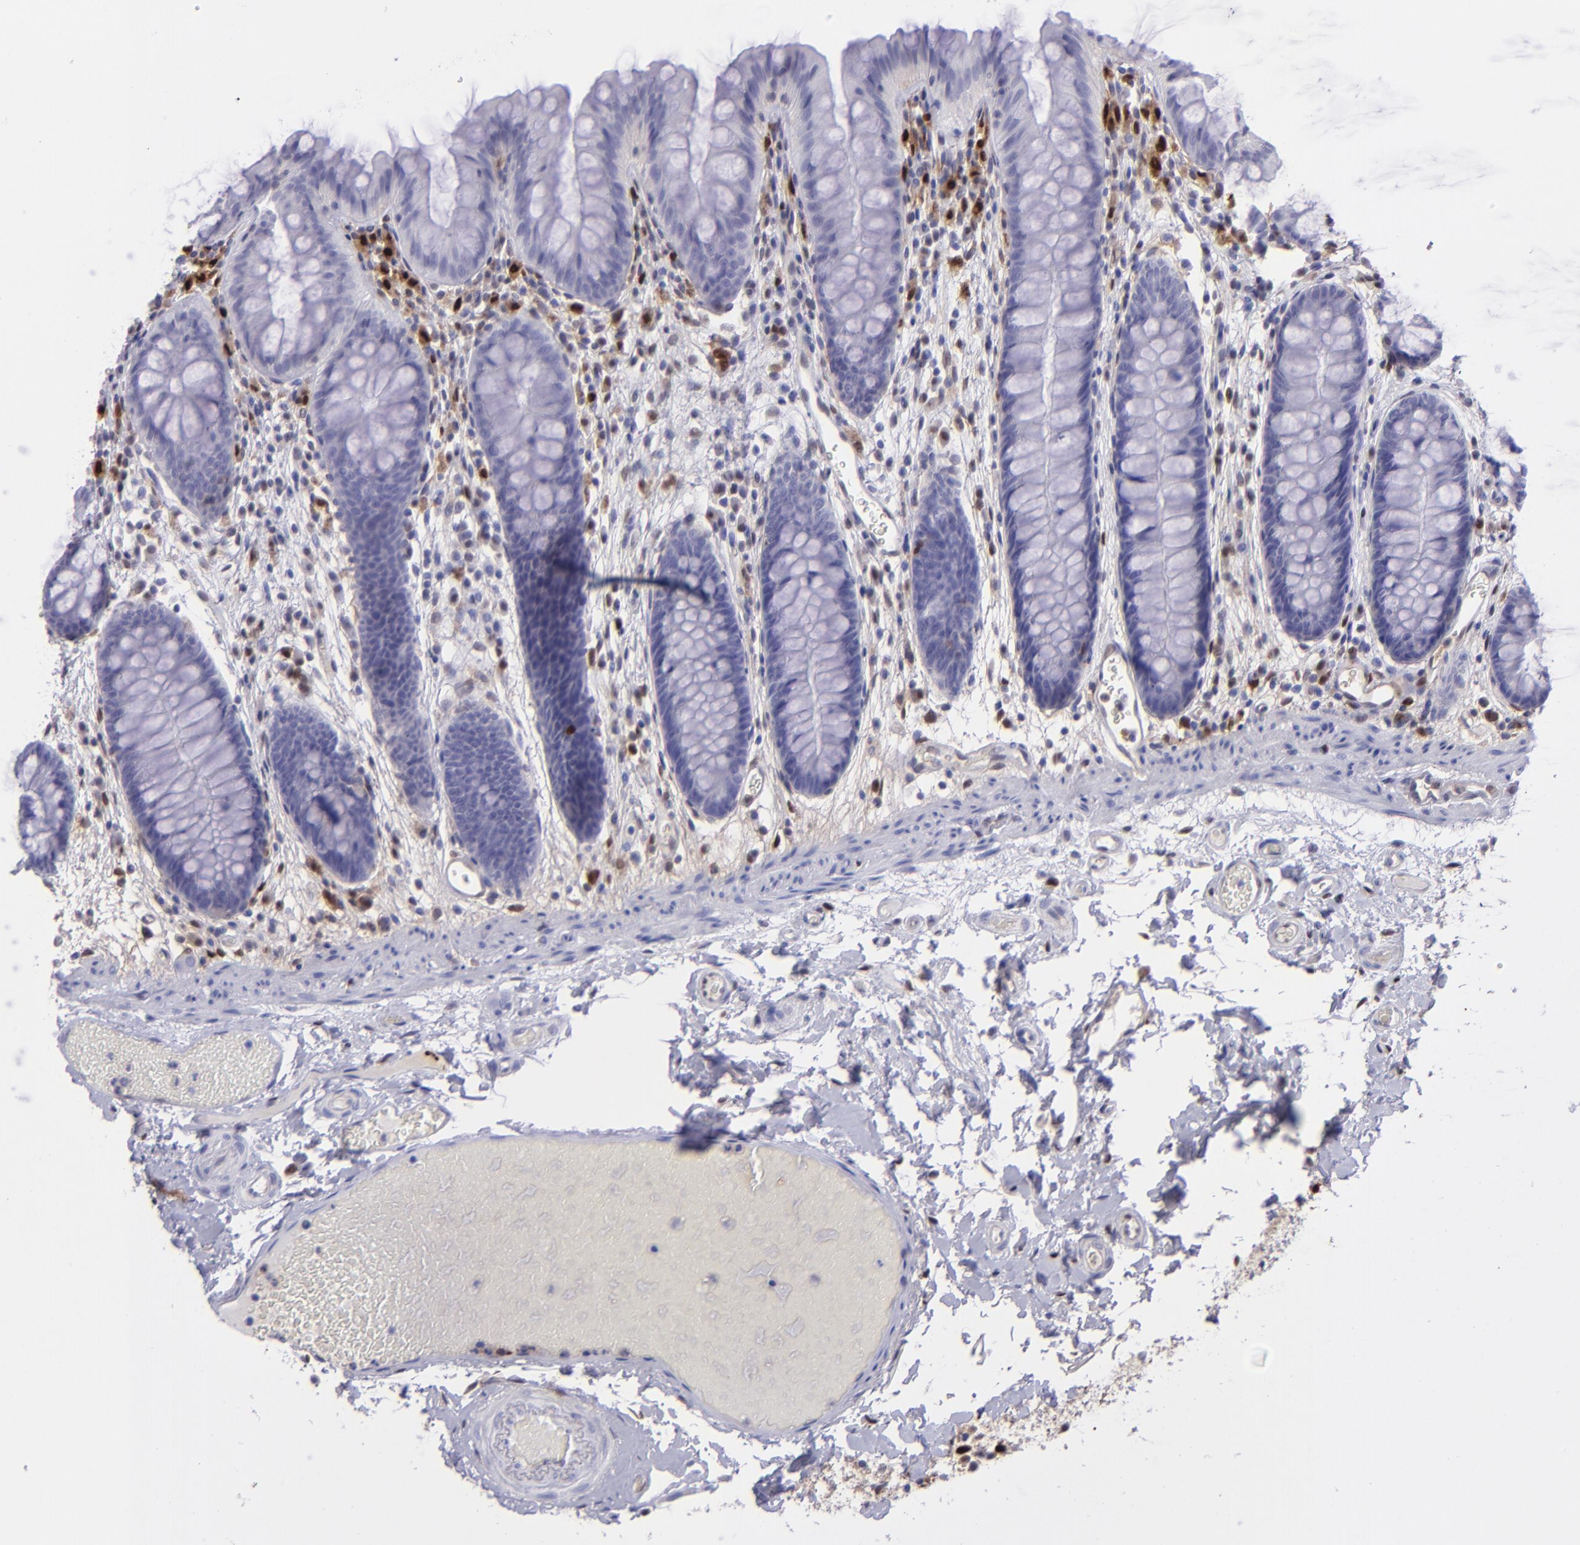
{"staining": {"intensity": "negative", "quantity": "none", "location": "none"}, "tissue": "colon", "cell_type": "Endothelial cells", "image_type": "normal", "snomed": [{"axis": "morphology", "description": "Normal tissue, NOS"}, {"axis": "topography", "description": "Smooth muscle"}, {"axis": "topography", "description": "Colon"}], "caption": "This is an IHC photomicrograph of normal human colon. There is no positivity in endothelial cells.", "gene": "TYMP", "patient": {"sex": "male", "age": 67}}